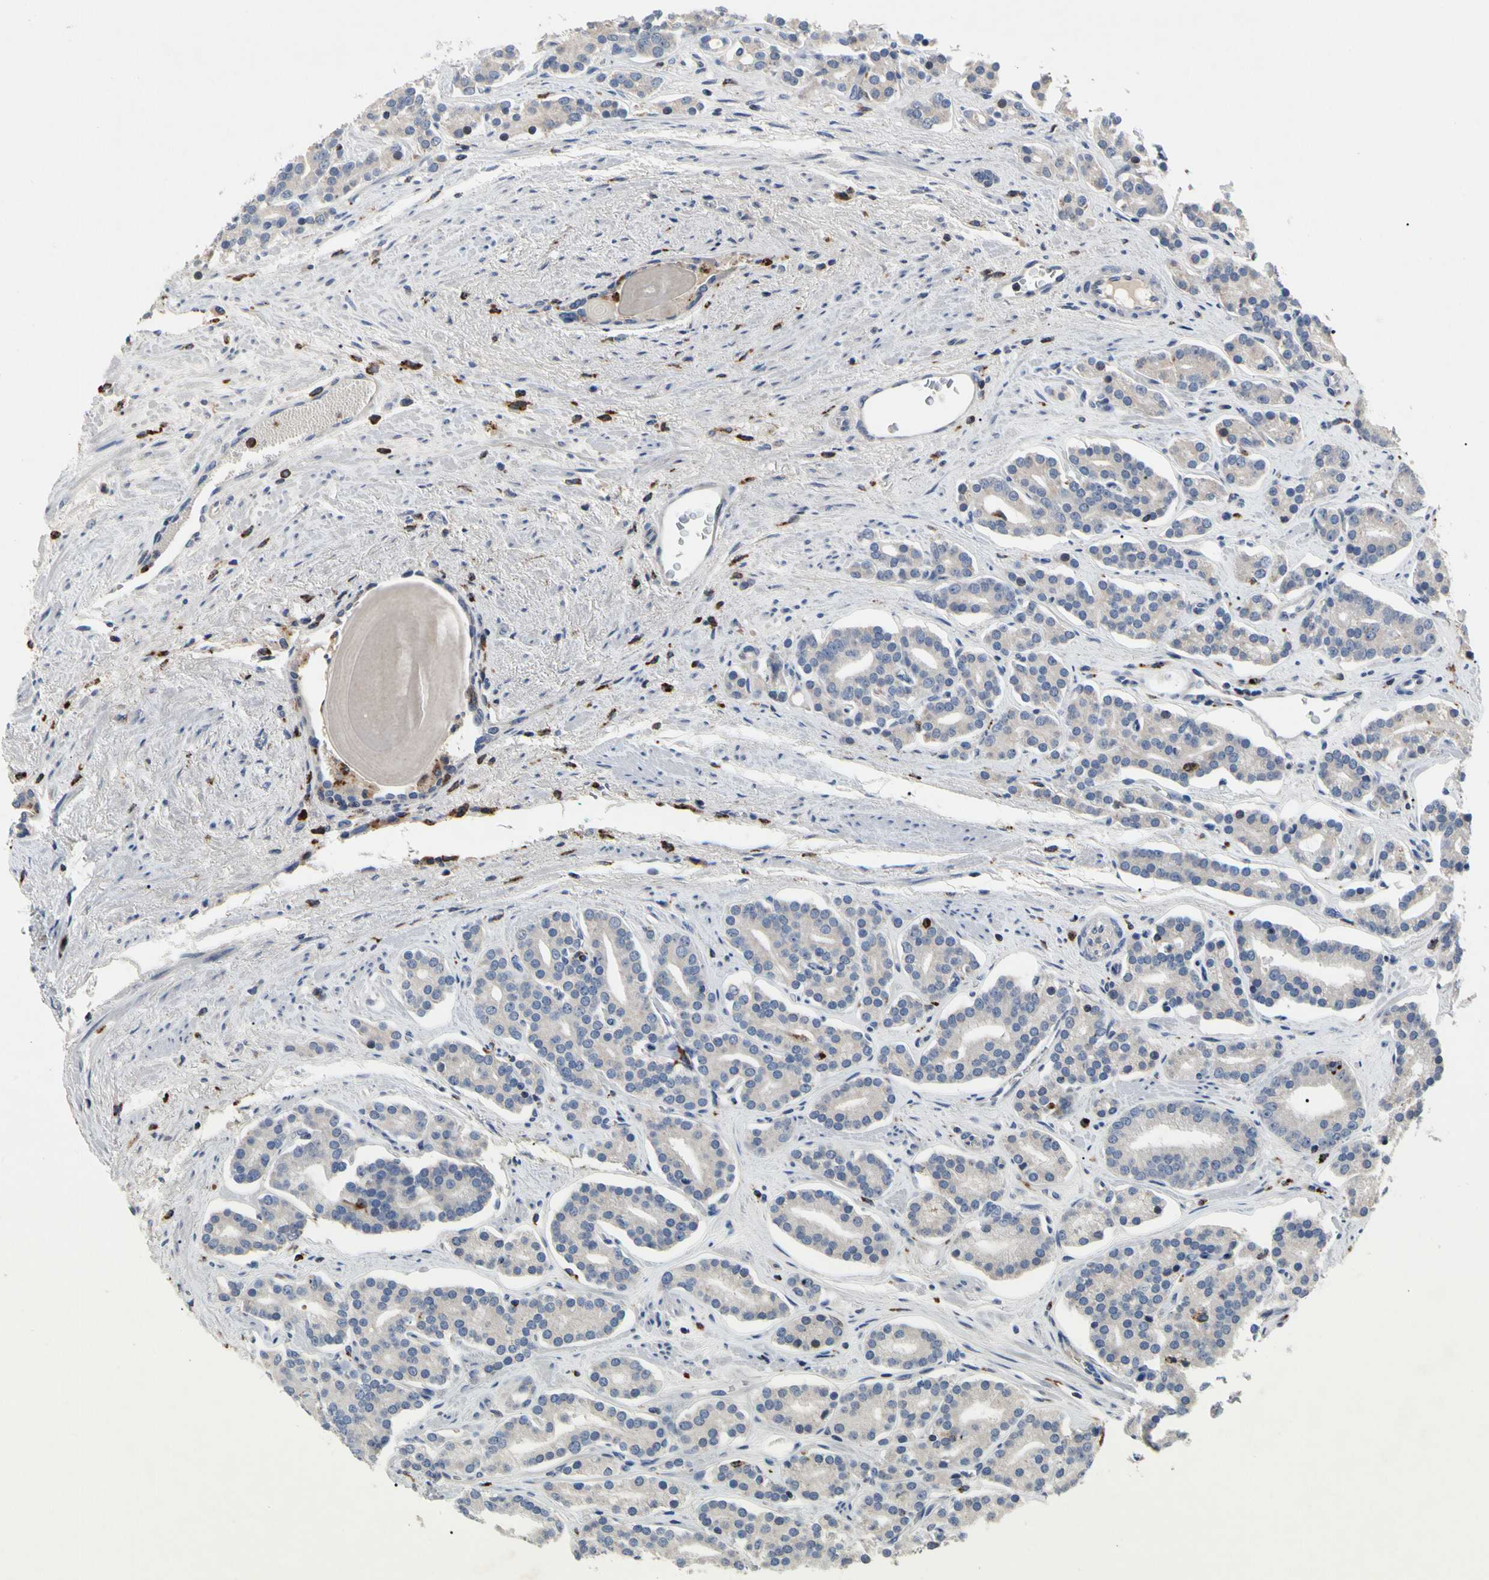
{"staining": {"intensity": "negative", "quantity": "none", "location": "none"}, "tissue": "prostate cancer", "cell_type": "Tumor cells", "image_type": "cancer", "snomed": [{"axis": "morphology", "description": "Adenocarcinoma, Low grade"}, {"axis": "topography", "description": "Prostate"}], "caption": "A photomicrograph of low-grade adenocarcinoma (prostate) stained for a protein displays no brown staining in tumor cells.", "gene": "ADA2", "patient": {"sex": "male", "age": 63}}